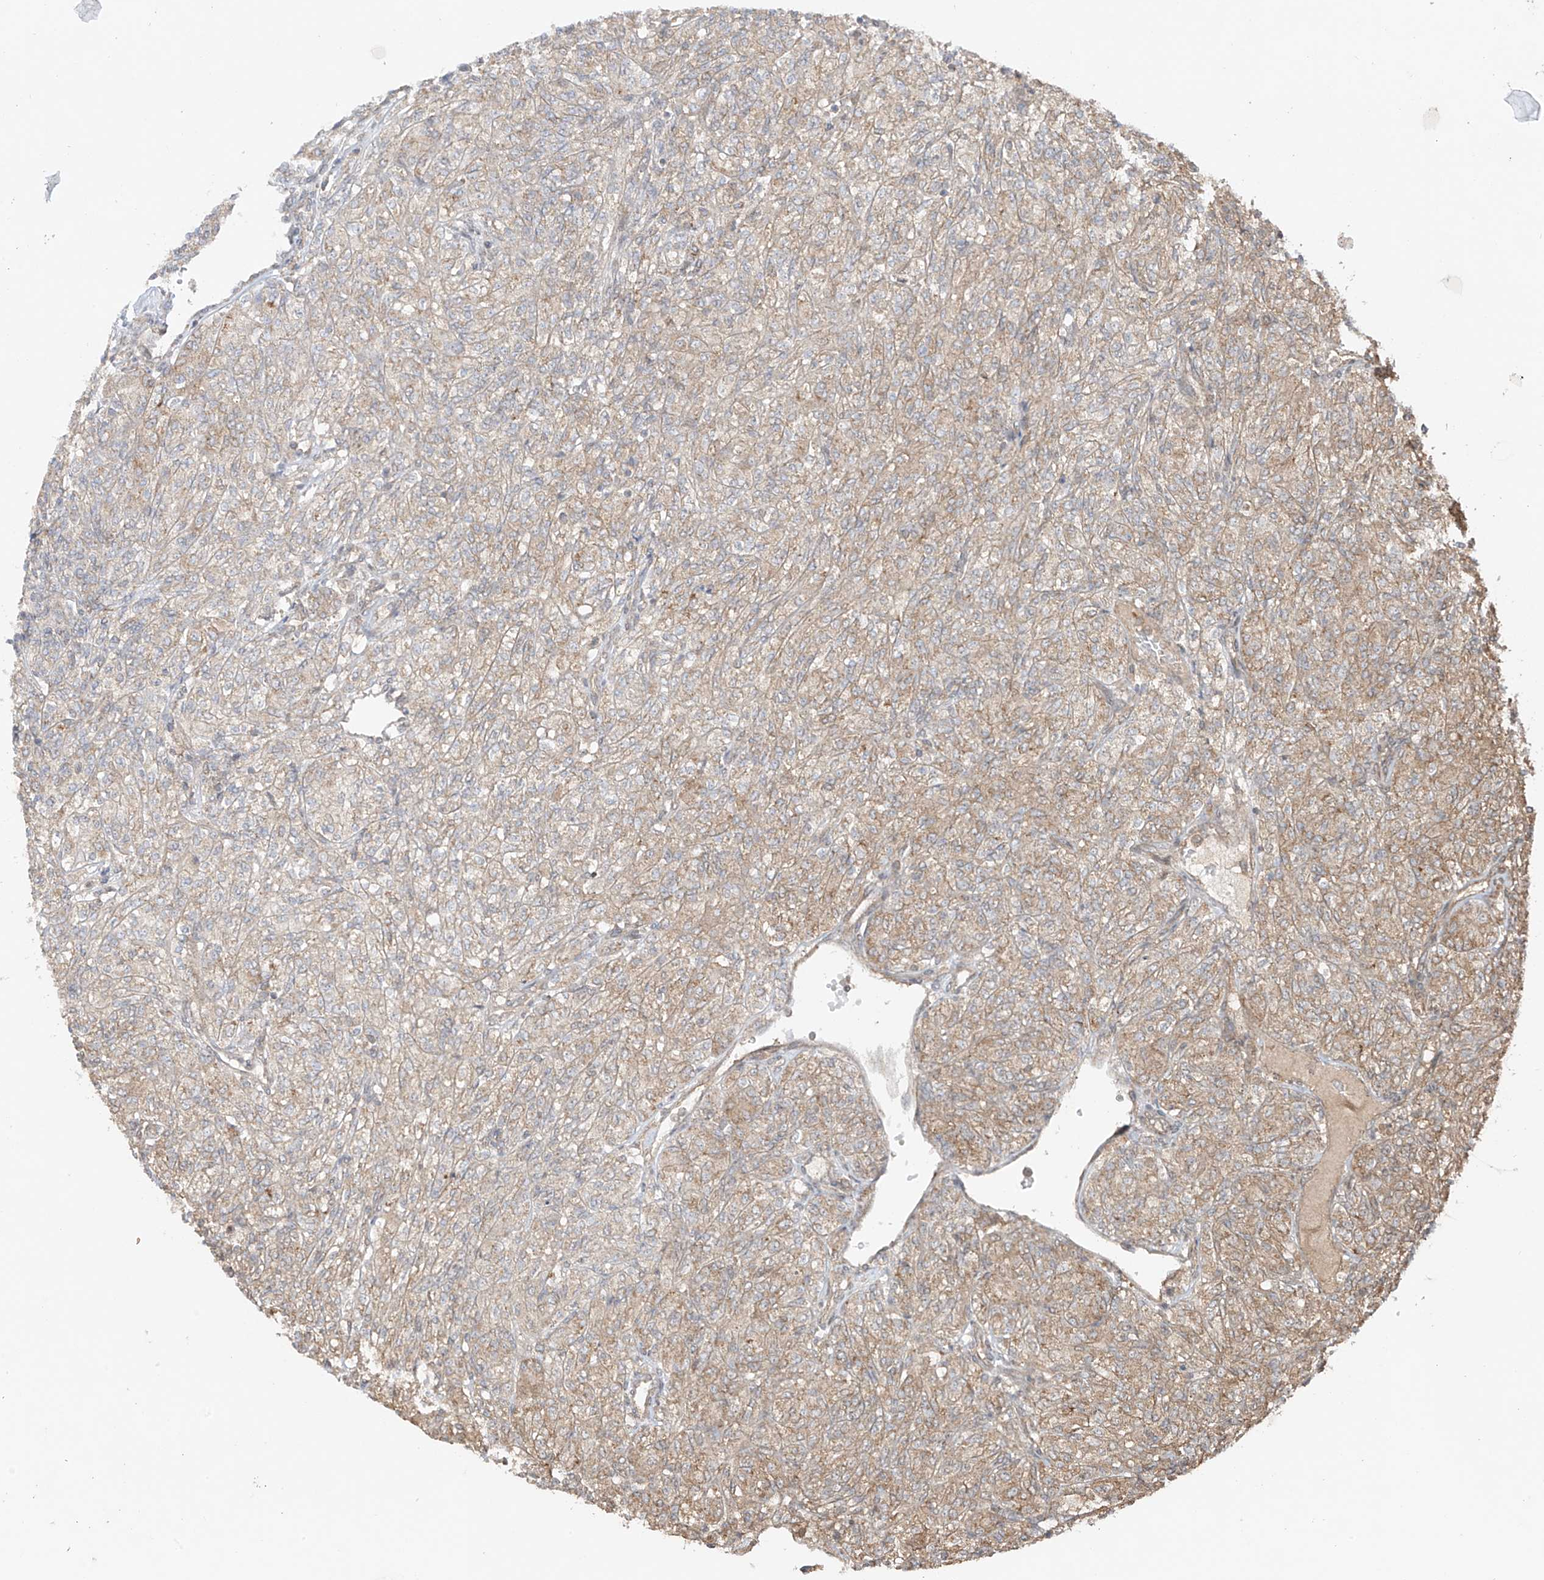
{"staining": {"intensity": "weak", "quantity": ">75%", "location": "cytoplasmic/membranous"}, "tissue": "renal cancer", "cell_type": "Tumor cells", "image_type": "cancer", "snomed": [{"axis": "morphology", "description": "Adenocarcinoma, NOS"}, {"axis": "topography", "description": "Kidney"}], "caption": "Adenocarcinoma (renal) stained with DAB (3,3'-diaminobenzidine) immunohistochemistry demonstrates low levels of weak cytoplasmic/membranous positivity in approximately >75% of tumor cells. The staining is performed using DAB brown chromogen to label protein expression. The nuclei are counter-stained blue using hematoxylin.", "gene": "ABCD1", "patient": {"sex": "male", "age": 77}}